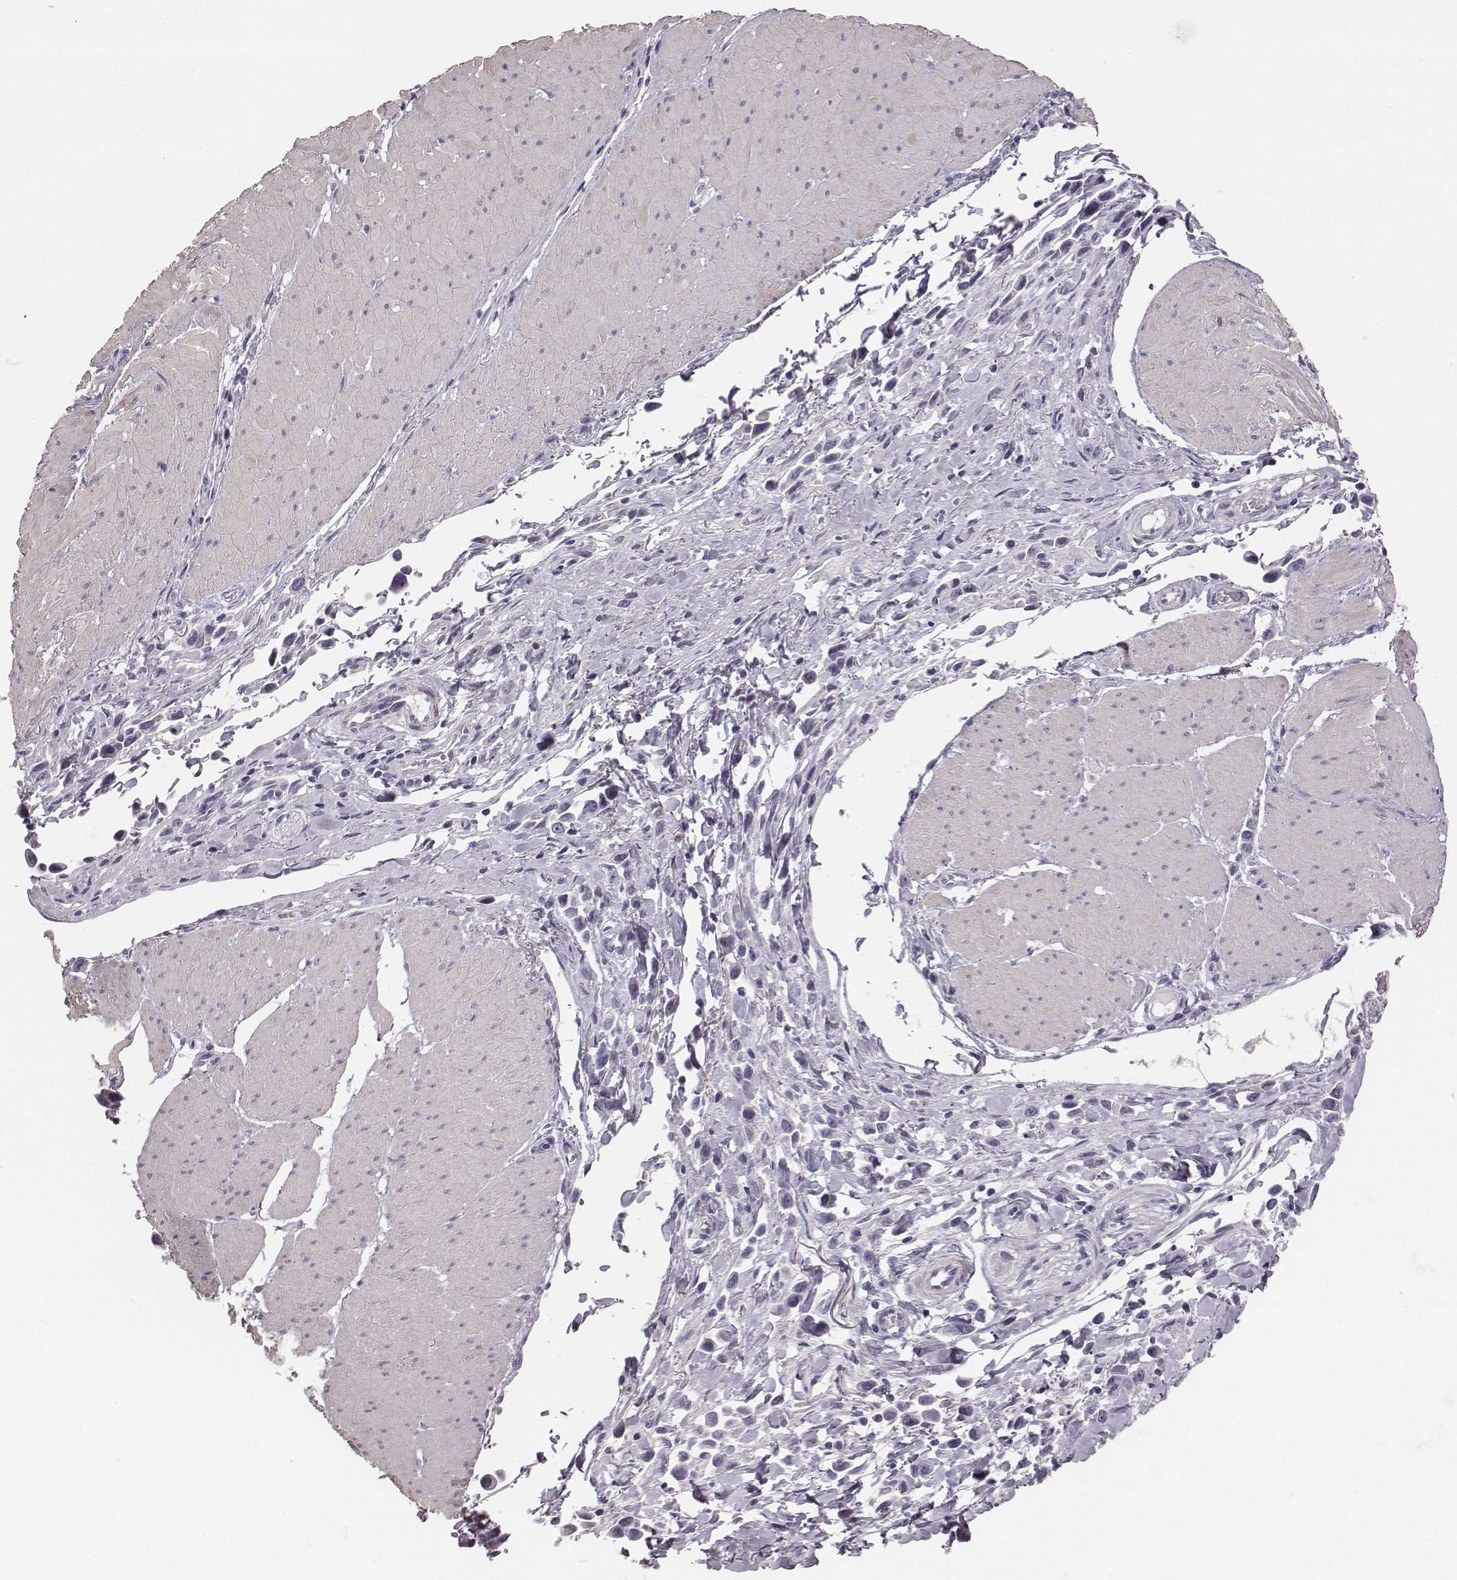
{"staining": {"intensity": "negative", "quantity": "none", "location": "none"}, "tissue": "stomach cancer", "cell_type": "Tumor cells", "image_type": "cancer", "snomed": [{"axis": "morphology", "description": "Adenocarcinoma, NOS"}, {"axis": "topography", "description": "Stomach"}], "caption": "The micrograph reveals no significant staining in tumor cells of adenocarcinoma (stomach).", "gene": "ADAM7", "patient": {"sex": "male", "age": 47}}